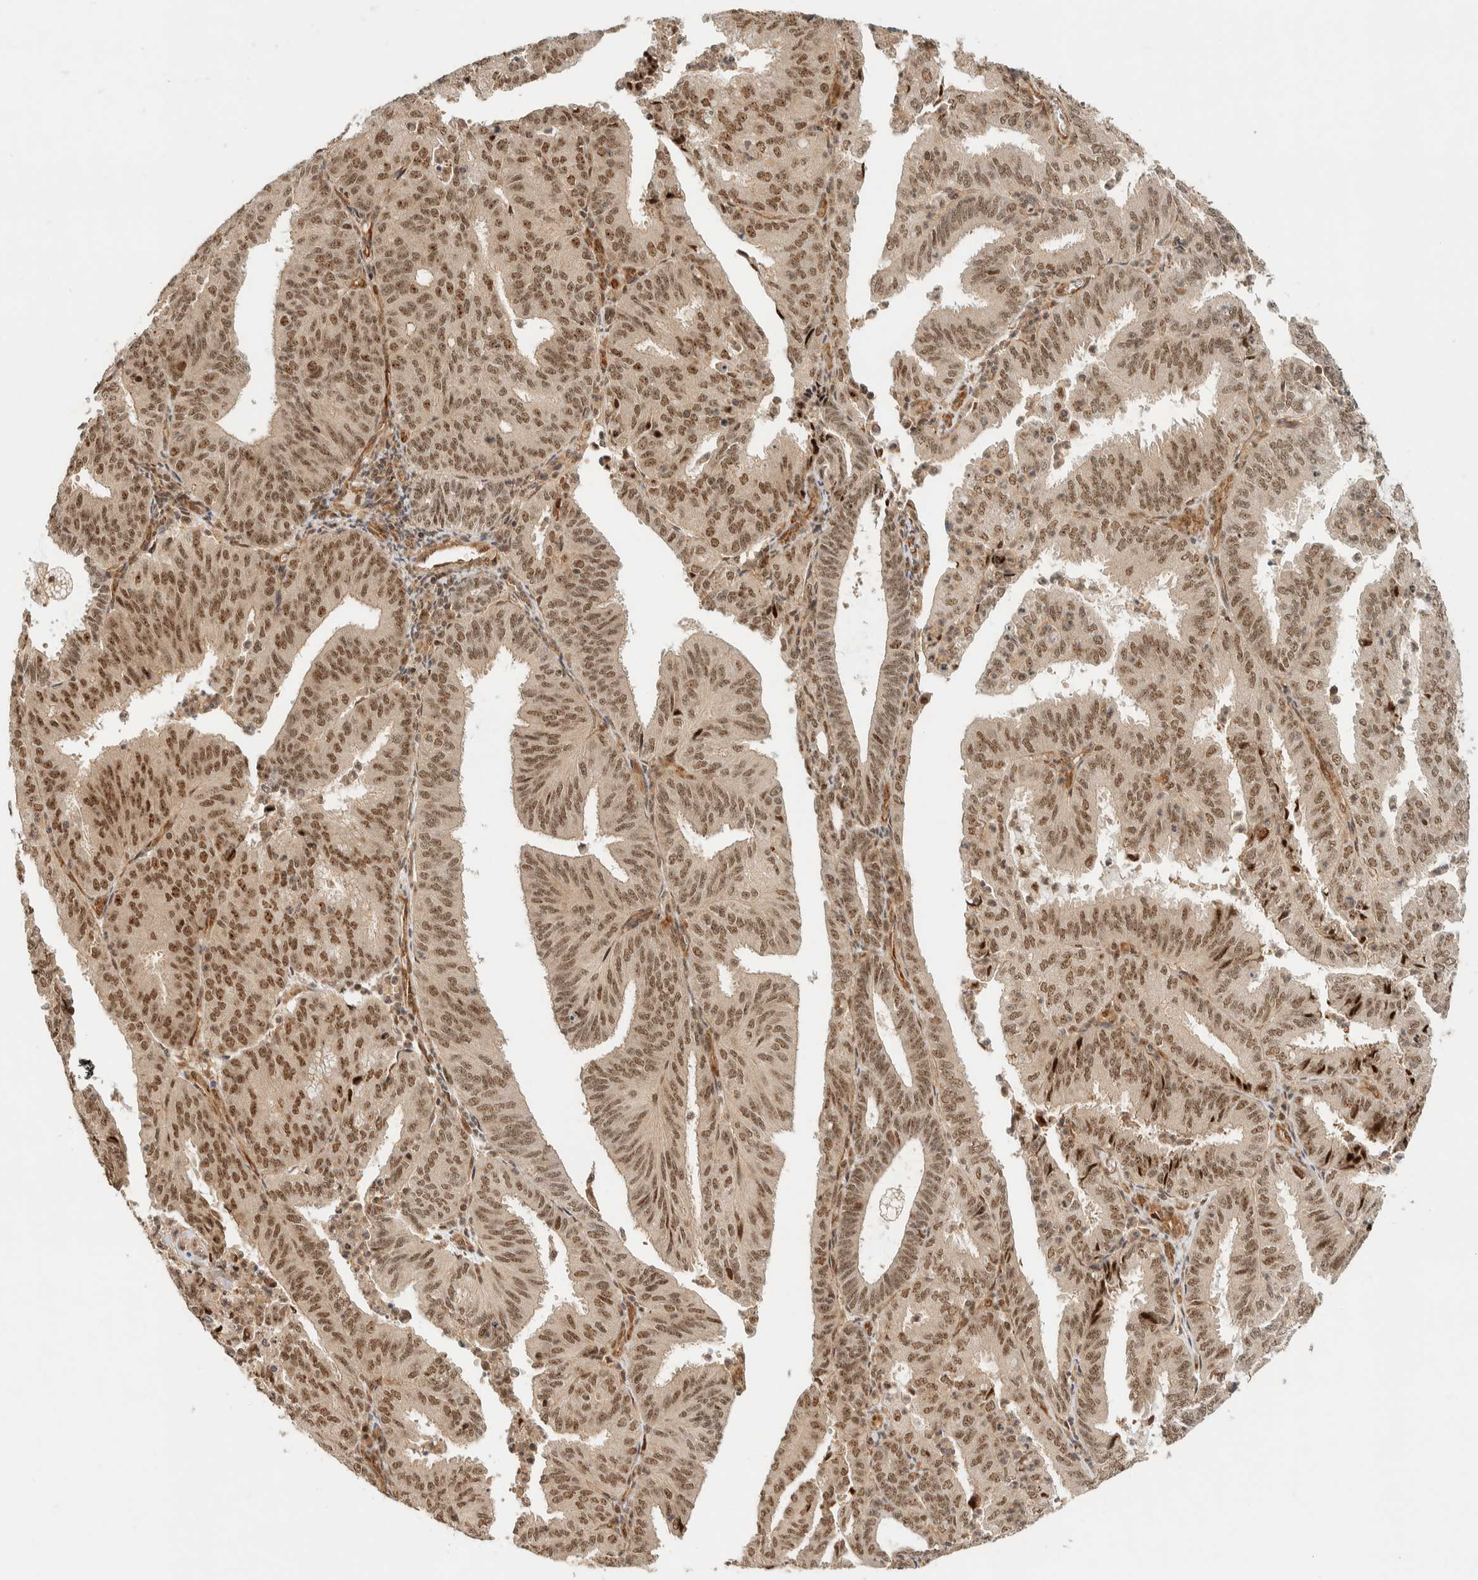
{"staining": {"intensity": "moderate", "quantity": ">75%", "location": "nuclear"}, "tissue": "endometrial cancer", "cell_type": "Tumor cells", "image_type": "cancer", "snomed": [{"axis": "morphology", "description": "Adenocarcinoma, NOS"}, {"axis": "topography", "description": "Uterus"}], "caption": "Human endometrial adenocarcinoma stained for a protein (brown) demonstrates moderate nuclear positive positivity in about >75% of tumor cells.", "gene": "SIK1", "patient": {"sex": "female", "age": 60}}